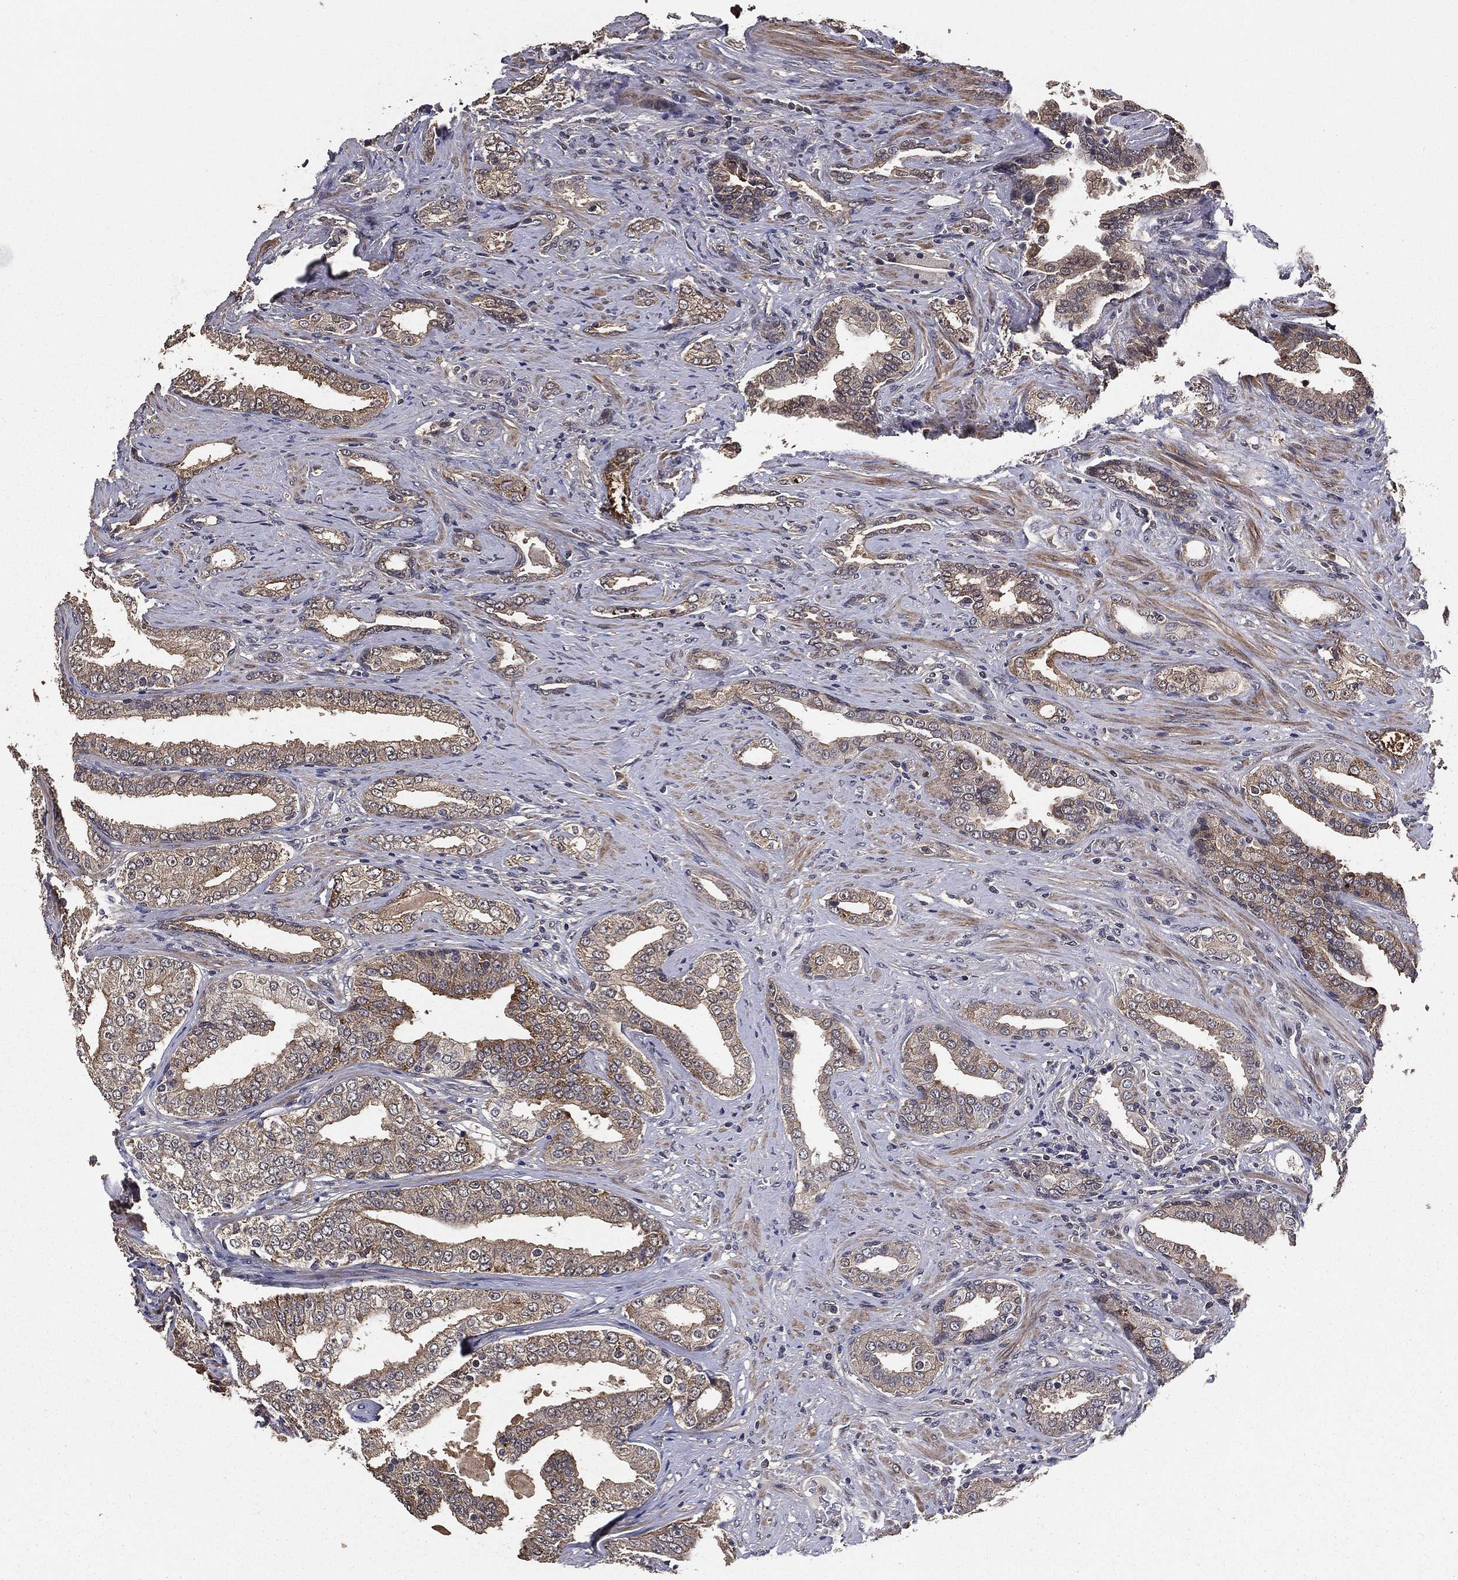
{"staining": {"intensity": "weak", "quantity": ">75%", "location": "cytoplasmic/membranous"}, "tissue": "prostate cancer", "cell_type": "Tumor cells", "image_type": "cancer", "snomed": [{"axis": "morphology", "description": "Adenocarcinoma, Low grade"}, {"axis": "topography", "description": "Prostate and seminal vesicle, NOS"}], "caption": "This photomicrograph exhibits adenocarcinoma (low-grade) (prostate) stained with immunohistochemistry (IHC) to label a protein in brown. The cytoplasmic/membranous of tumor cells show weak positivity for the protein. Nuclei are counter-stained blue.", "gene": "PCNT", "patient": {"sex": "male", "age": 61}}